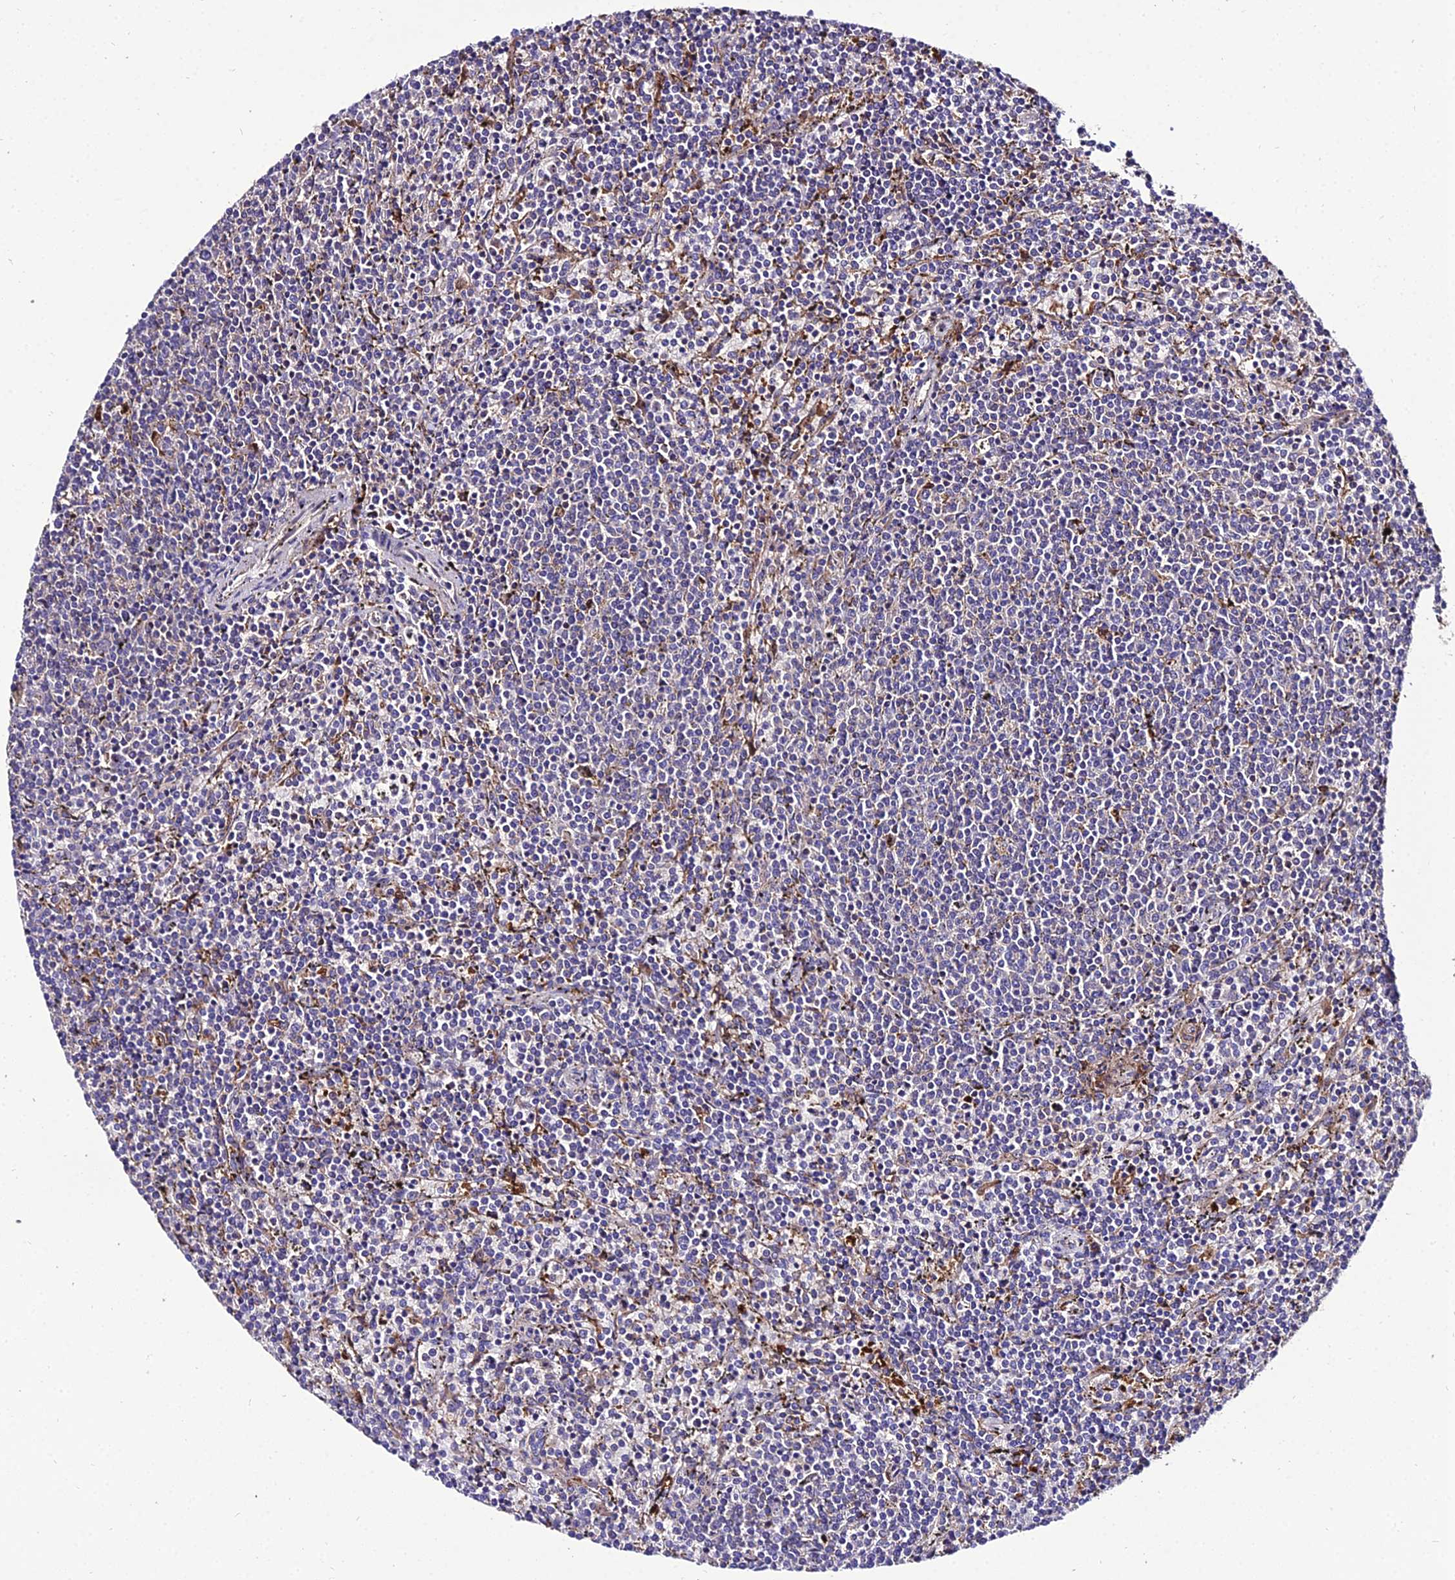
{"staining": {"intensity": "negative", "quantity": "none", "location": "none"}, "tissue": "lymphoma", "cell_type": "Tumor cells", "image_type": "cancer", "snomed": [{"axis": "morphology", "description": "Malignant lymphoma, non-Hodgkin's type, Low grade"}, {"axis": "topography", "description": "Spleen"}], "caption": "Human lymphoma stained for a protein using immunohistochemistry exhibits no positivity in tumor cells.", "gene": "C2orf69", "patient": {"sex": "female", "age": 50}}